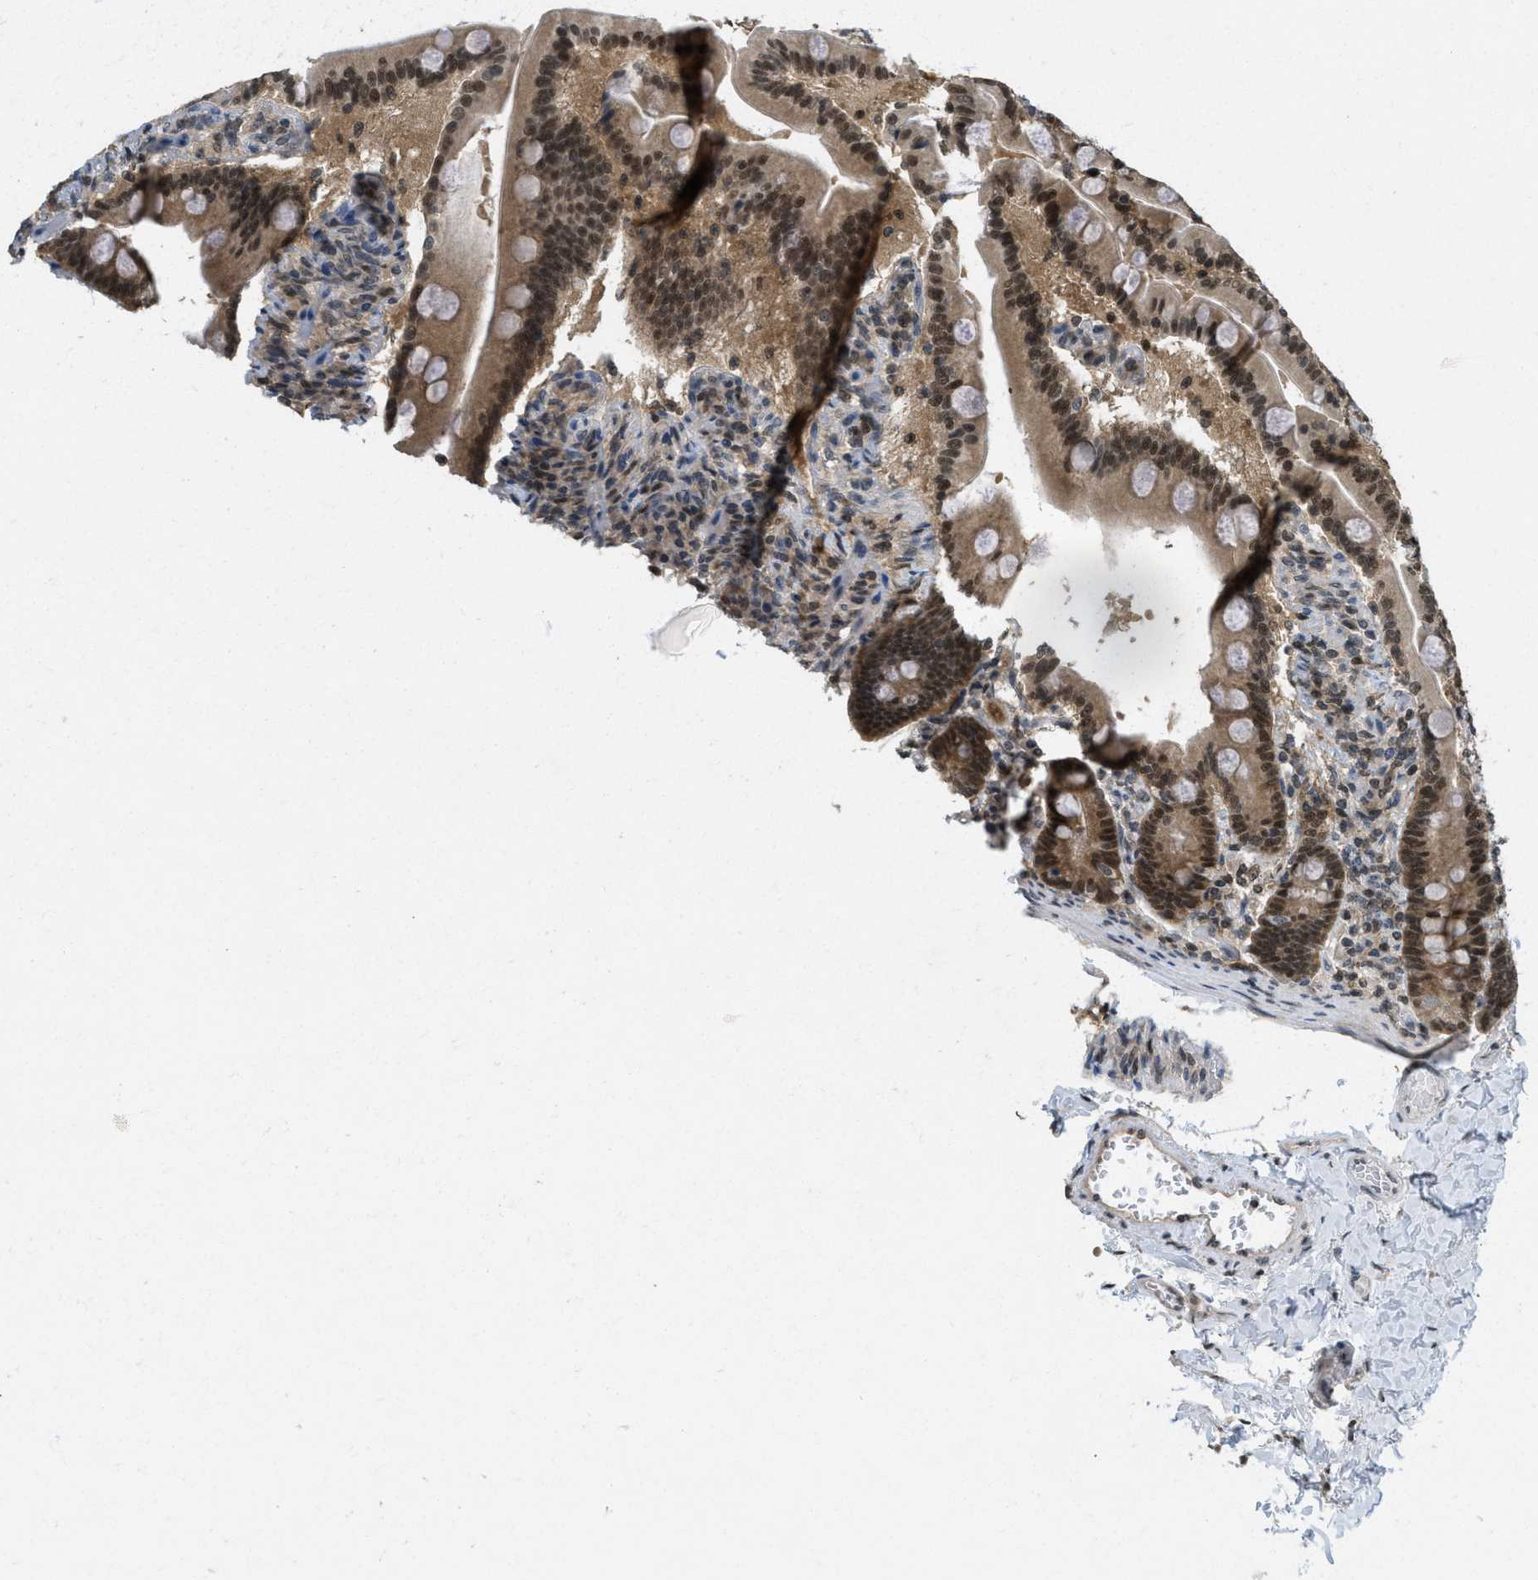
{"staining": {"intensity": "strong", "quantity": ">75%", "location": "cytoplasmic/membranous,nuclear"}, "tissue": "duodenum", "cell_type": "Glandular cells", "image_type": "normal", "snomed": [{"axis": "morphology", "description": "Normal tissue, NOS"}, {"axis": "topography", "description": "Duodenum"}], "caption": "Immunohistochemistry (IHC) (DAB (3,3'-diaminobenzidine)) staining of unremarkable human duodenum demonstrates strong cytoplasmic/membranous,nuclear protein staining in about >75% of glandular cells. The protein is shown in brown color, while the nuclei are stained blue.", "gene": "DNAJB1", "patient": {"sex": "male", "age": 54}}